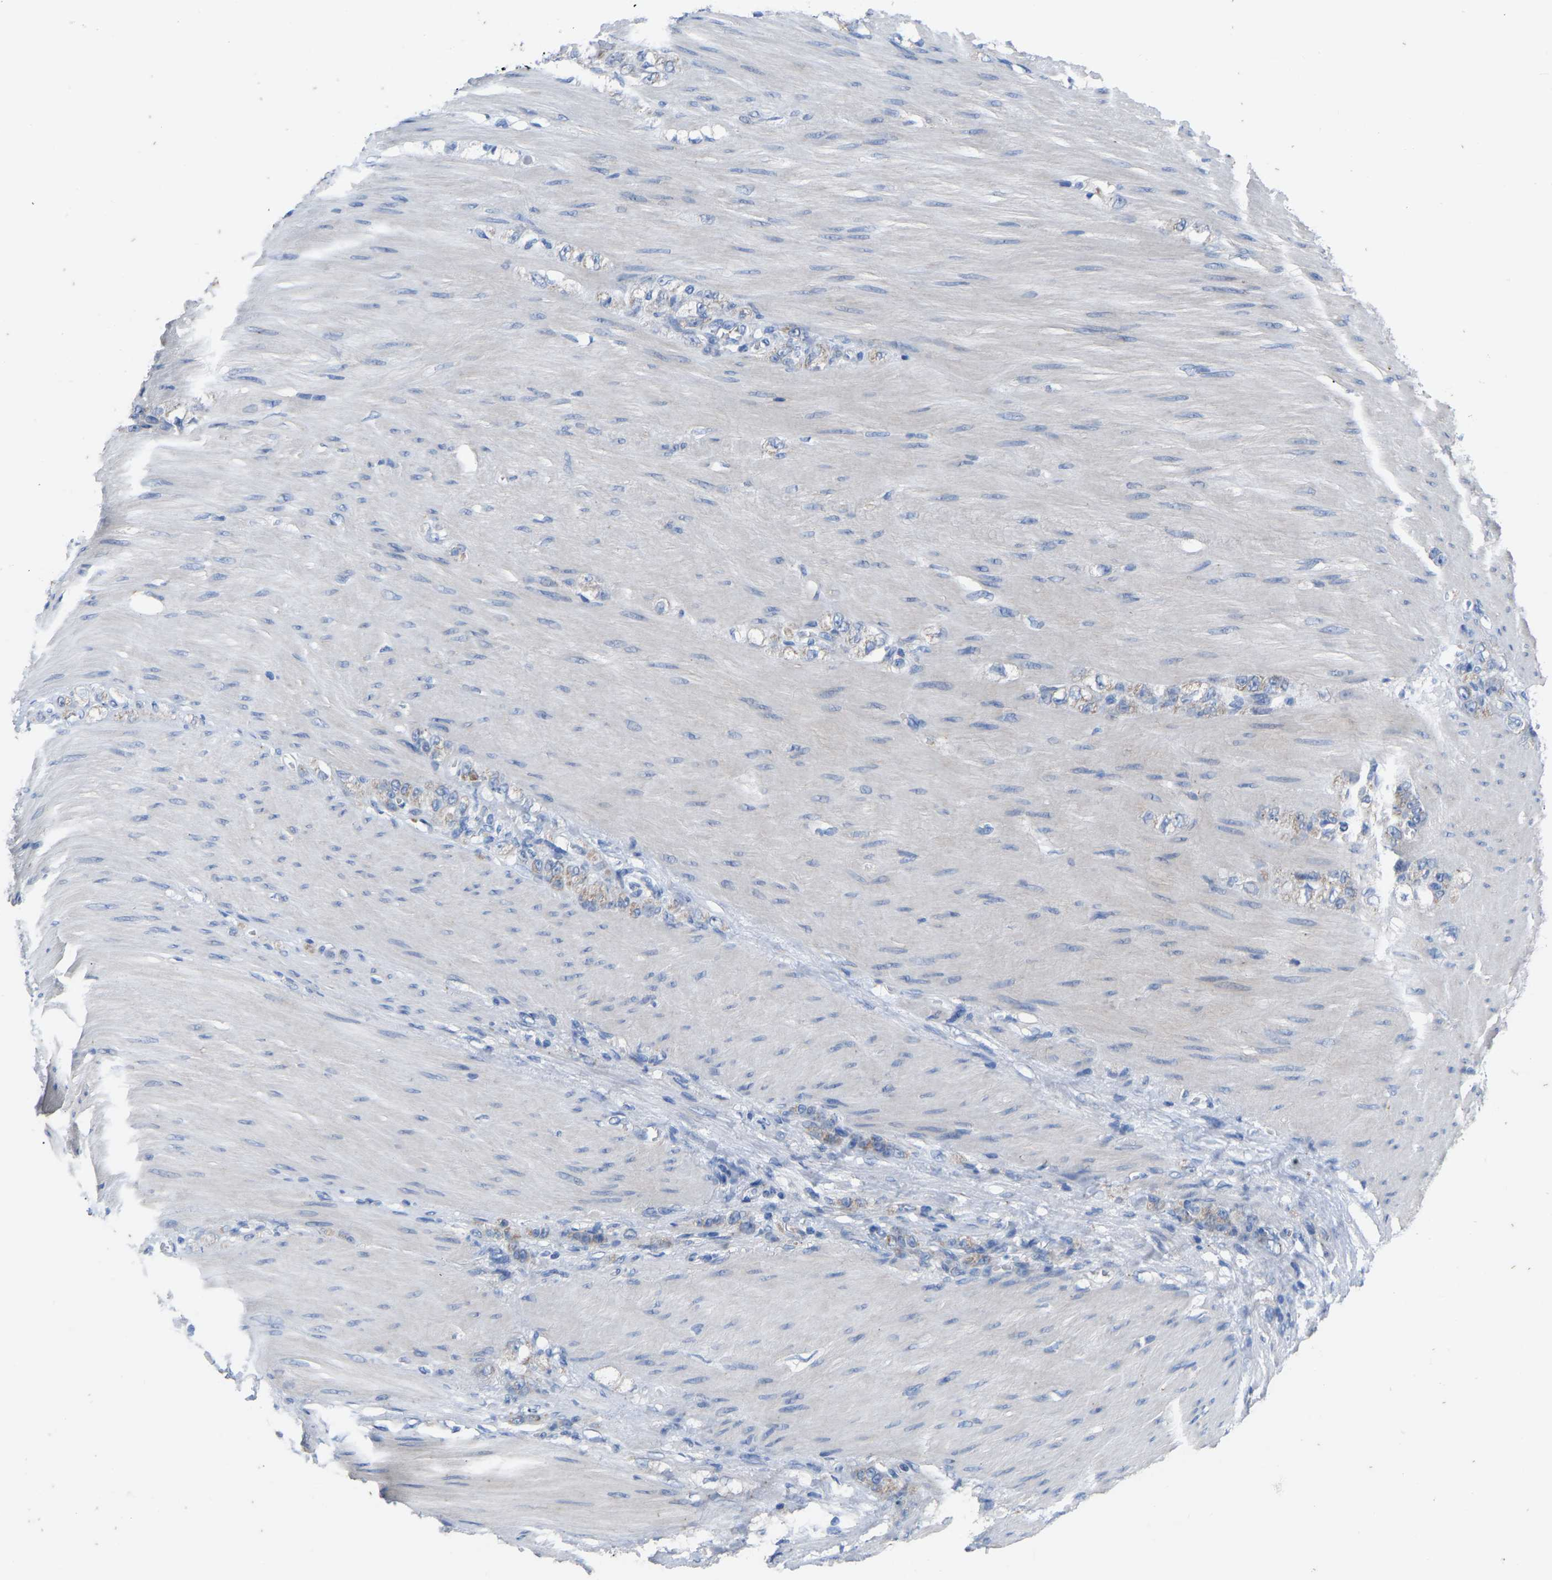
{"staining": {"intensity": "weak", "quantity": "<25%", "location": "cytoplasmic/membranous"}, "tissue": "stomach cancer", "cell_type": "Tumor cells", "image_type": "cancer", "snomed": [{"axis": "morphology", "description": "Normal tissue, NOS"}, {"axis": "morphology", "description": "Adenocarcinoma, NOS"}, {"axis": "topography", "description": "Stomach"}], "caption": "The micrograph exhibits no significant staining in tumor cells of stomach adenocarcinoma.", "gene": "OLIG2", "patient": {"sex": "male", "age": 82}}